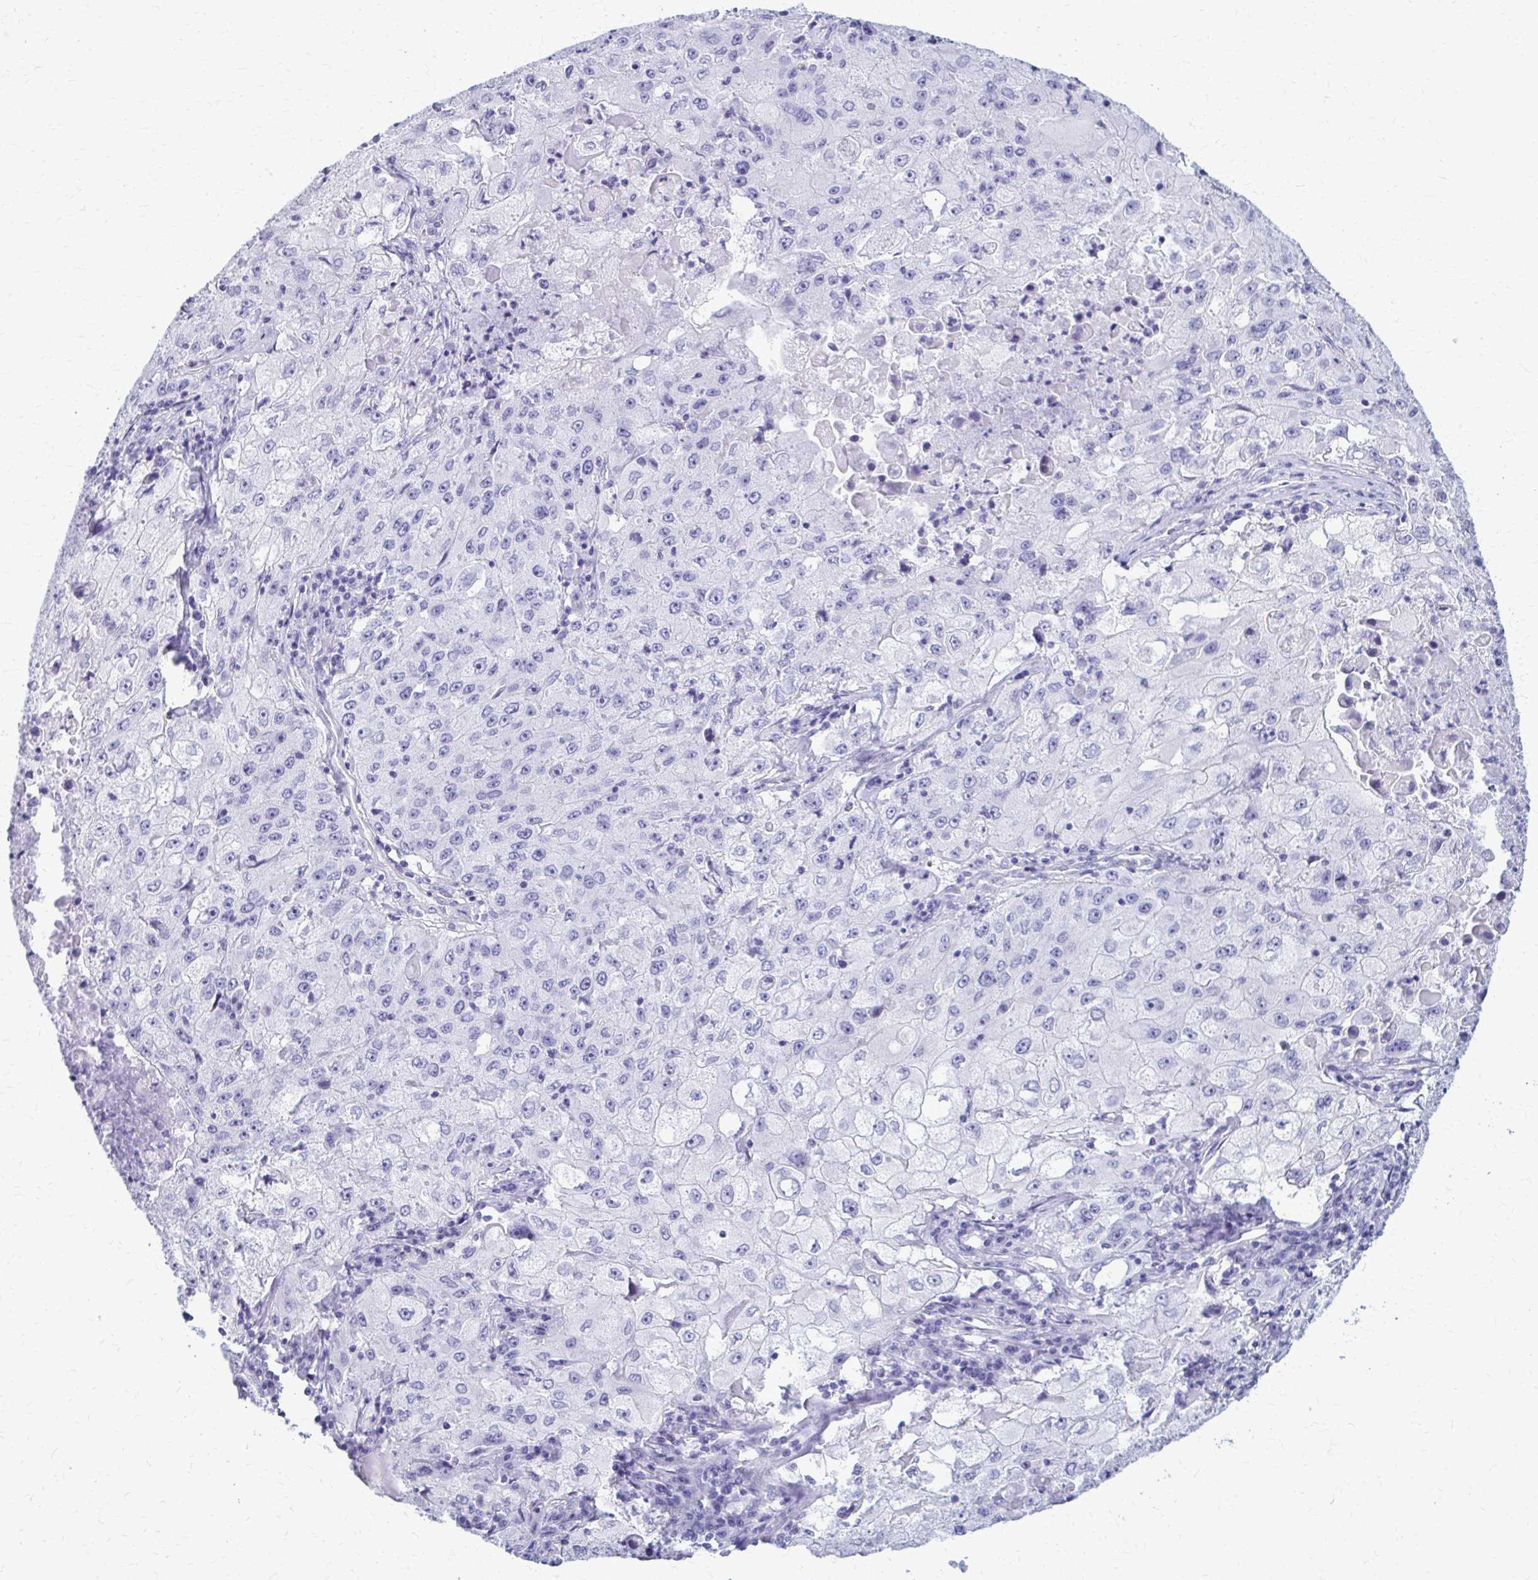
{"staining": {"intensity": "negative", "quantity": "none", "location": "none"}, "tissue": "lung cancer", "cell_type": "Tumor cells", "image_type": "cancer", "snomed": [{"axis": "morphology", "description": "Squamous cell carcinoma, NOS"}, {"axis": "topography", "description": "Lung"}], "caption": "This is an immunohistochemistry photomicrograph of human squamous cell carcinoma (lung). There is no positivity in tumor cells.", "gene": "GFAP", "patient": {"sex": "male", "age": 63}}